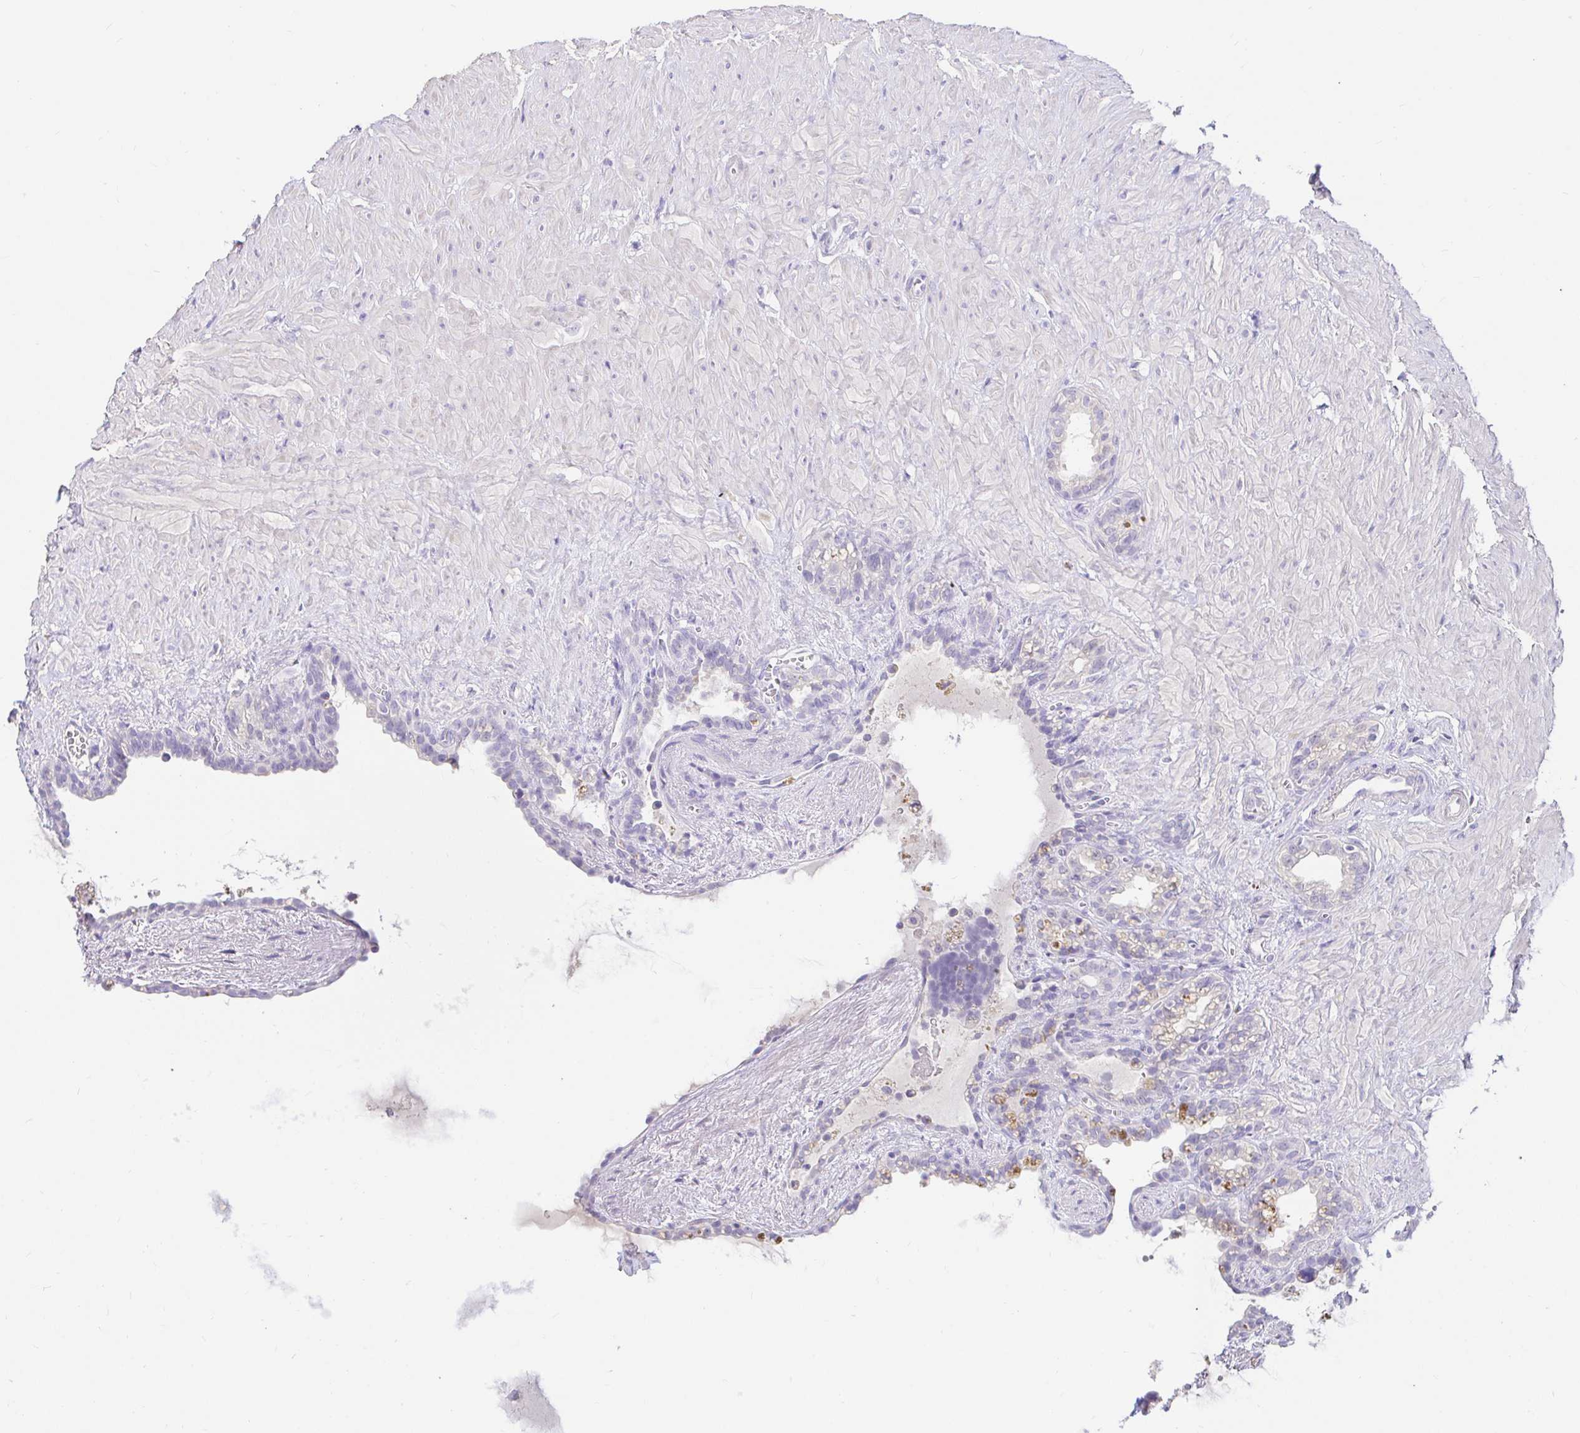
{"staining": {"intensity": "negative", "quantity": "none", "location": "none"}, "tissue": "seminal vesicle", "cell_type": "Glandular cells", "image_type": "normal", "snomed": [{"axis": "morphology", "description": "Normal tissue, NOS"}, {"axis": "topography", "description": "Seminal veicle"}], "caption": "There is no significant positivity in glandular cells of seminal vesicle. (Stains: DAB (3,3'-diaminobenzidine) immunohistochemistry (IHC) with hematoxylin counter stain, Microscopy: brightfield microscopy at high magnification).", "gene": "CDO1", "patient": {"sex": "male", "age": 76}}